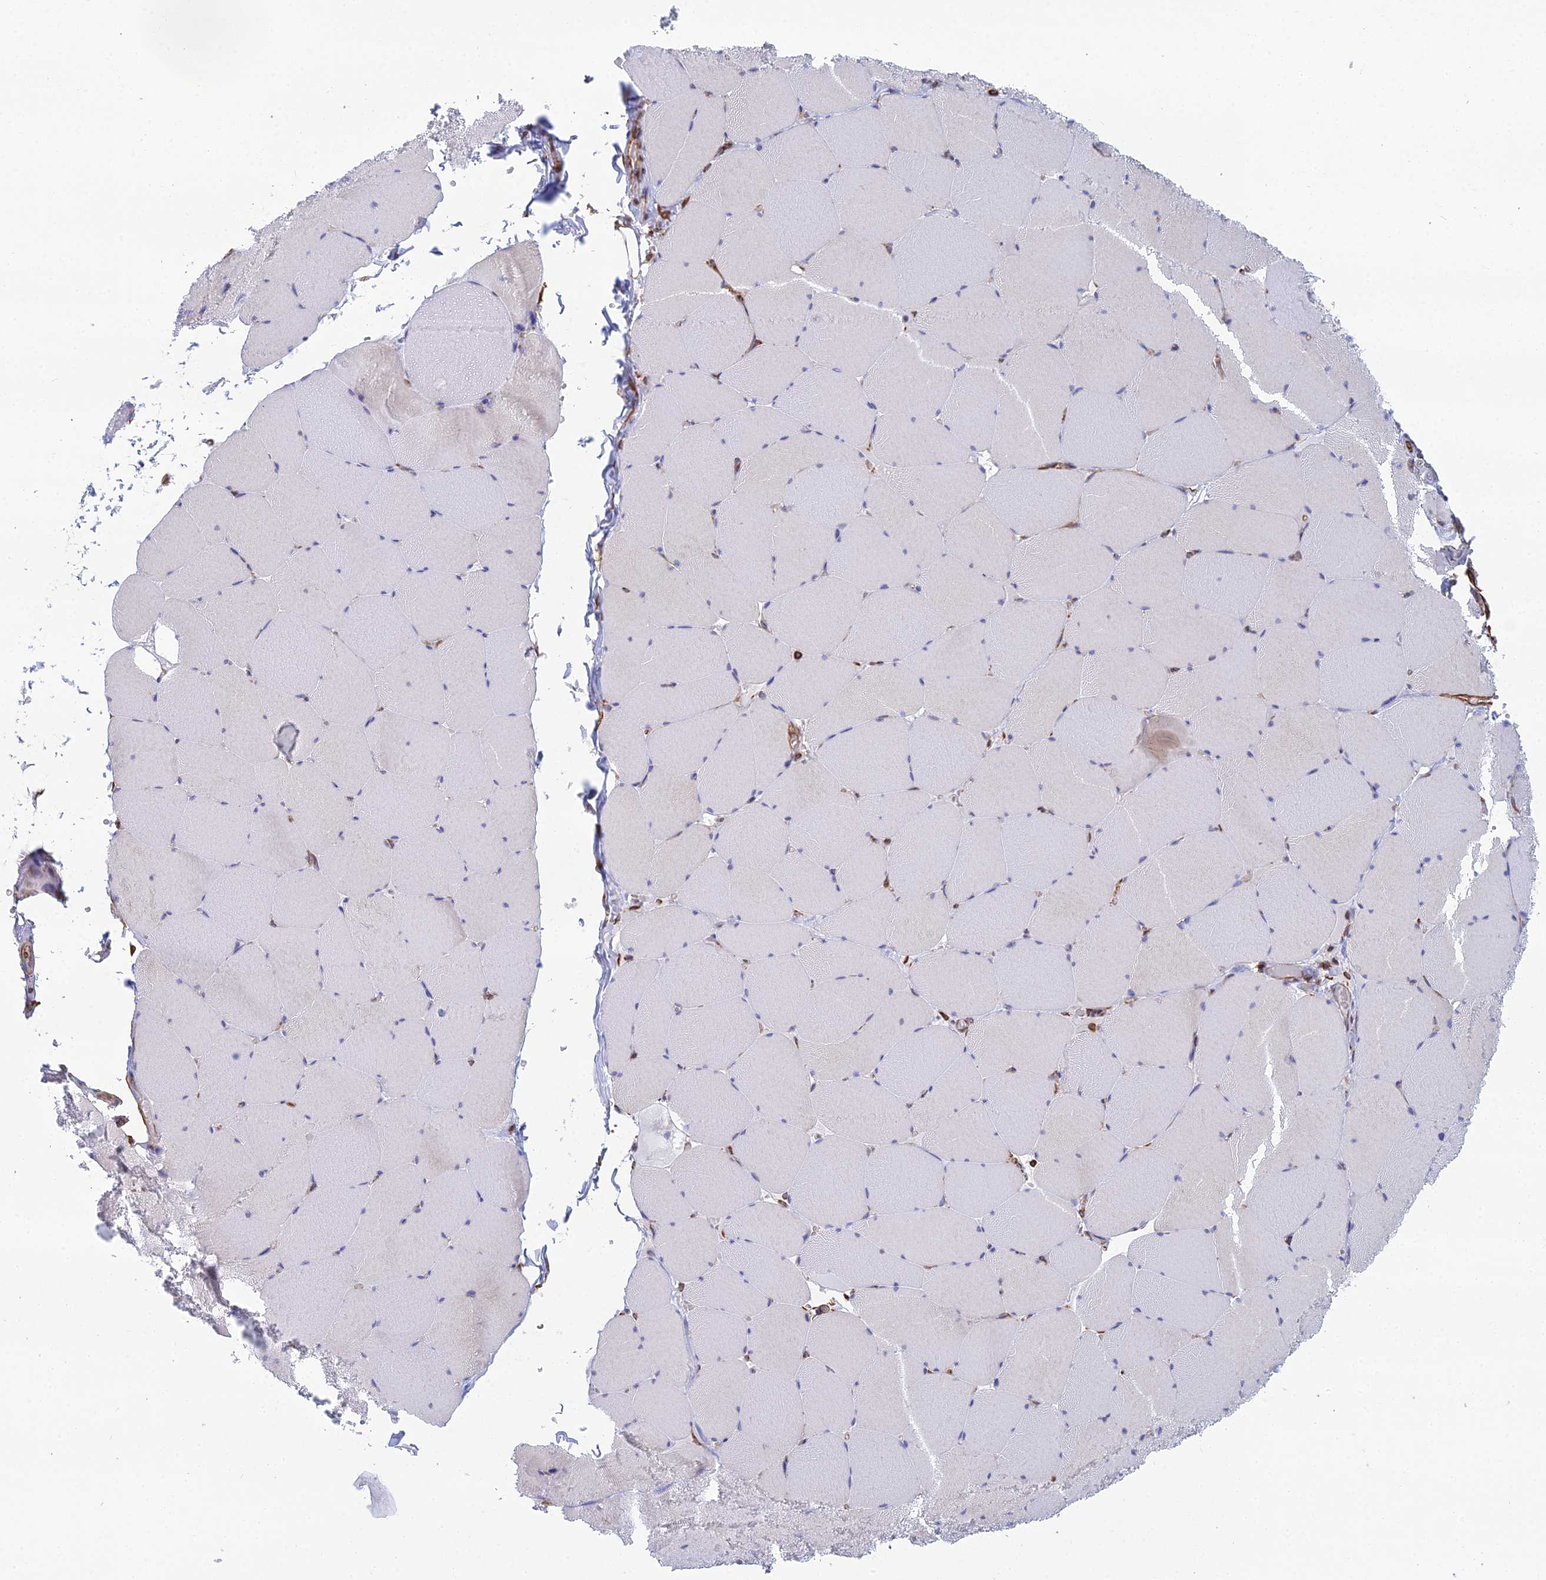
{"staining": {"intensity": "negative", "quantity": "none", "location": "none"}, "tissue": "skeletal muscle", "cell_type": "Myocytes", "image_type": "normal", "snomed": [{"axis": "morphology", "description": "Normal tissue, NOS"}, {"axis": "topography", "description": "Skeletal muscle"}, {"axis": "topography", "description": "Head-Neck"}], "caption": "A histopathology image of human skeletal muscle is negative for staining in myocytes. (DAB (3,3'-diaminobenzidine) IHC with hematoxylin counter stain).", "gene": "CLVS2", "patient": {"sex": "male", "age": 66}}